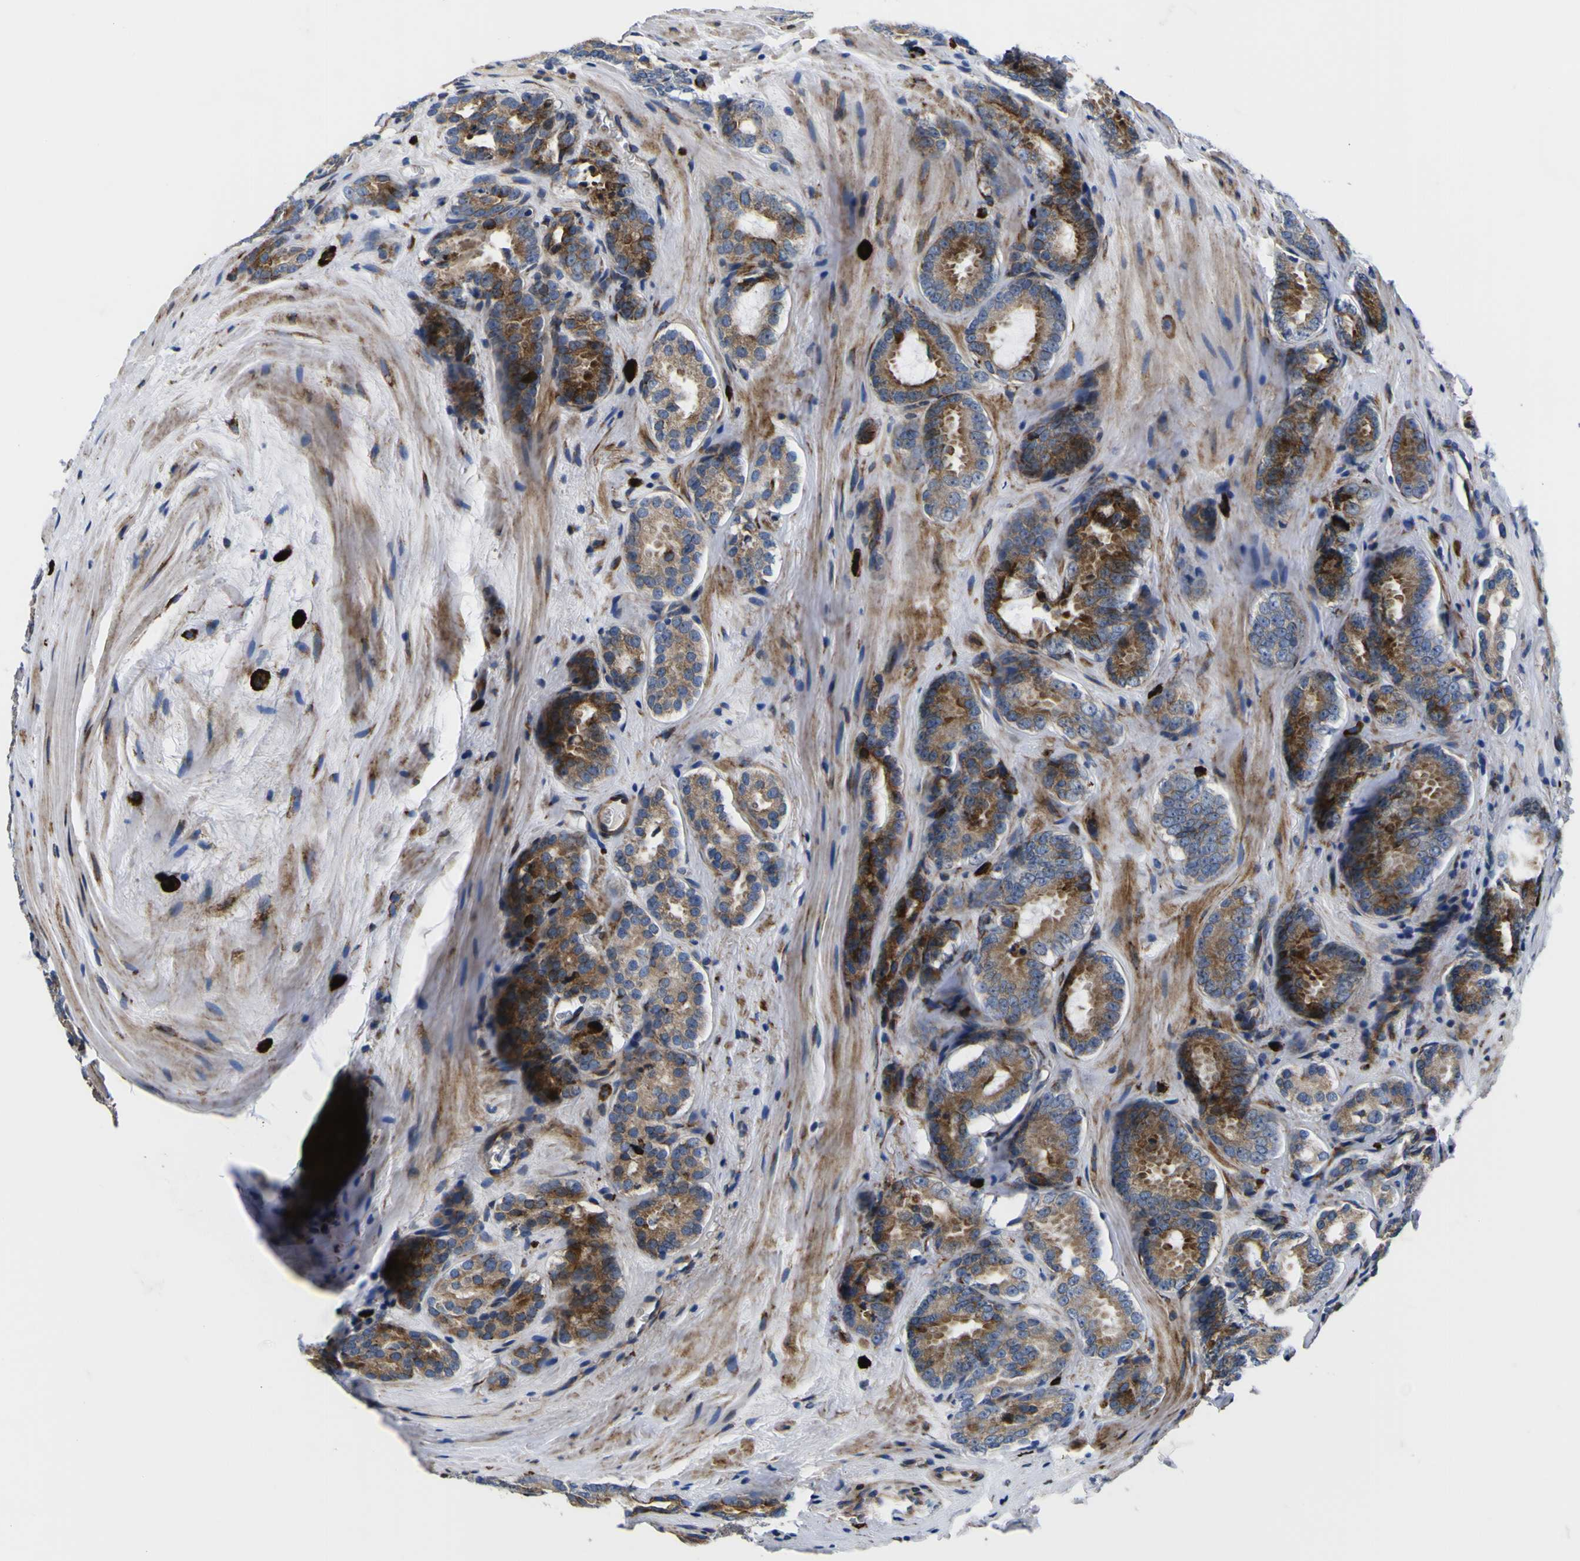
{"staining": {"intensity": "moderate", "quantity": ">75%", "location": "cytoplasmic/membranous"}, "tissue": "prostate cancer", "cell_type": "Tumor cells", "image_type": "cancer", "snomed": [{"axis": "morphology", "description": "Adenocarcinoma, High grade"}, {"axis": "topography", "description": "Prostate"}], "caption": "IHC image of prostate cancer stained for a protein (brown), which reveals medium levels of moderate cytoplasmic/membranous positivity in about >75% of tumor cells.", "gene": "SCD", "patient": {"sex": "male", "age": 64}}